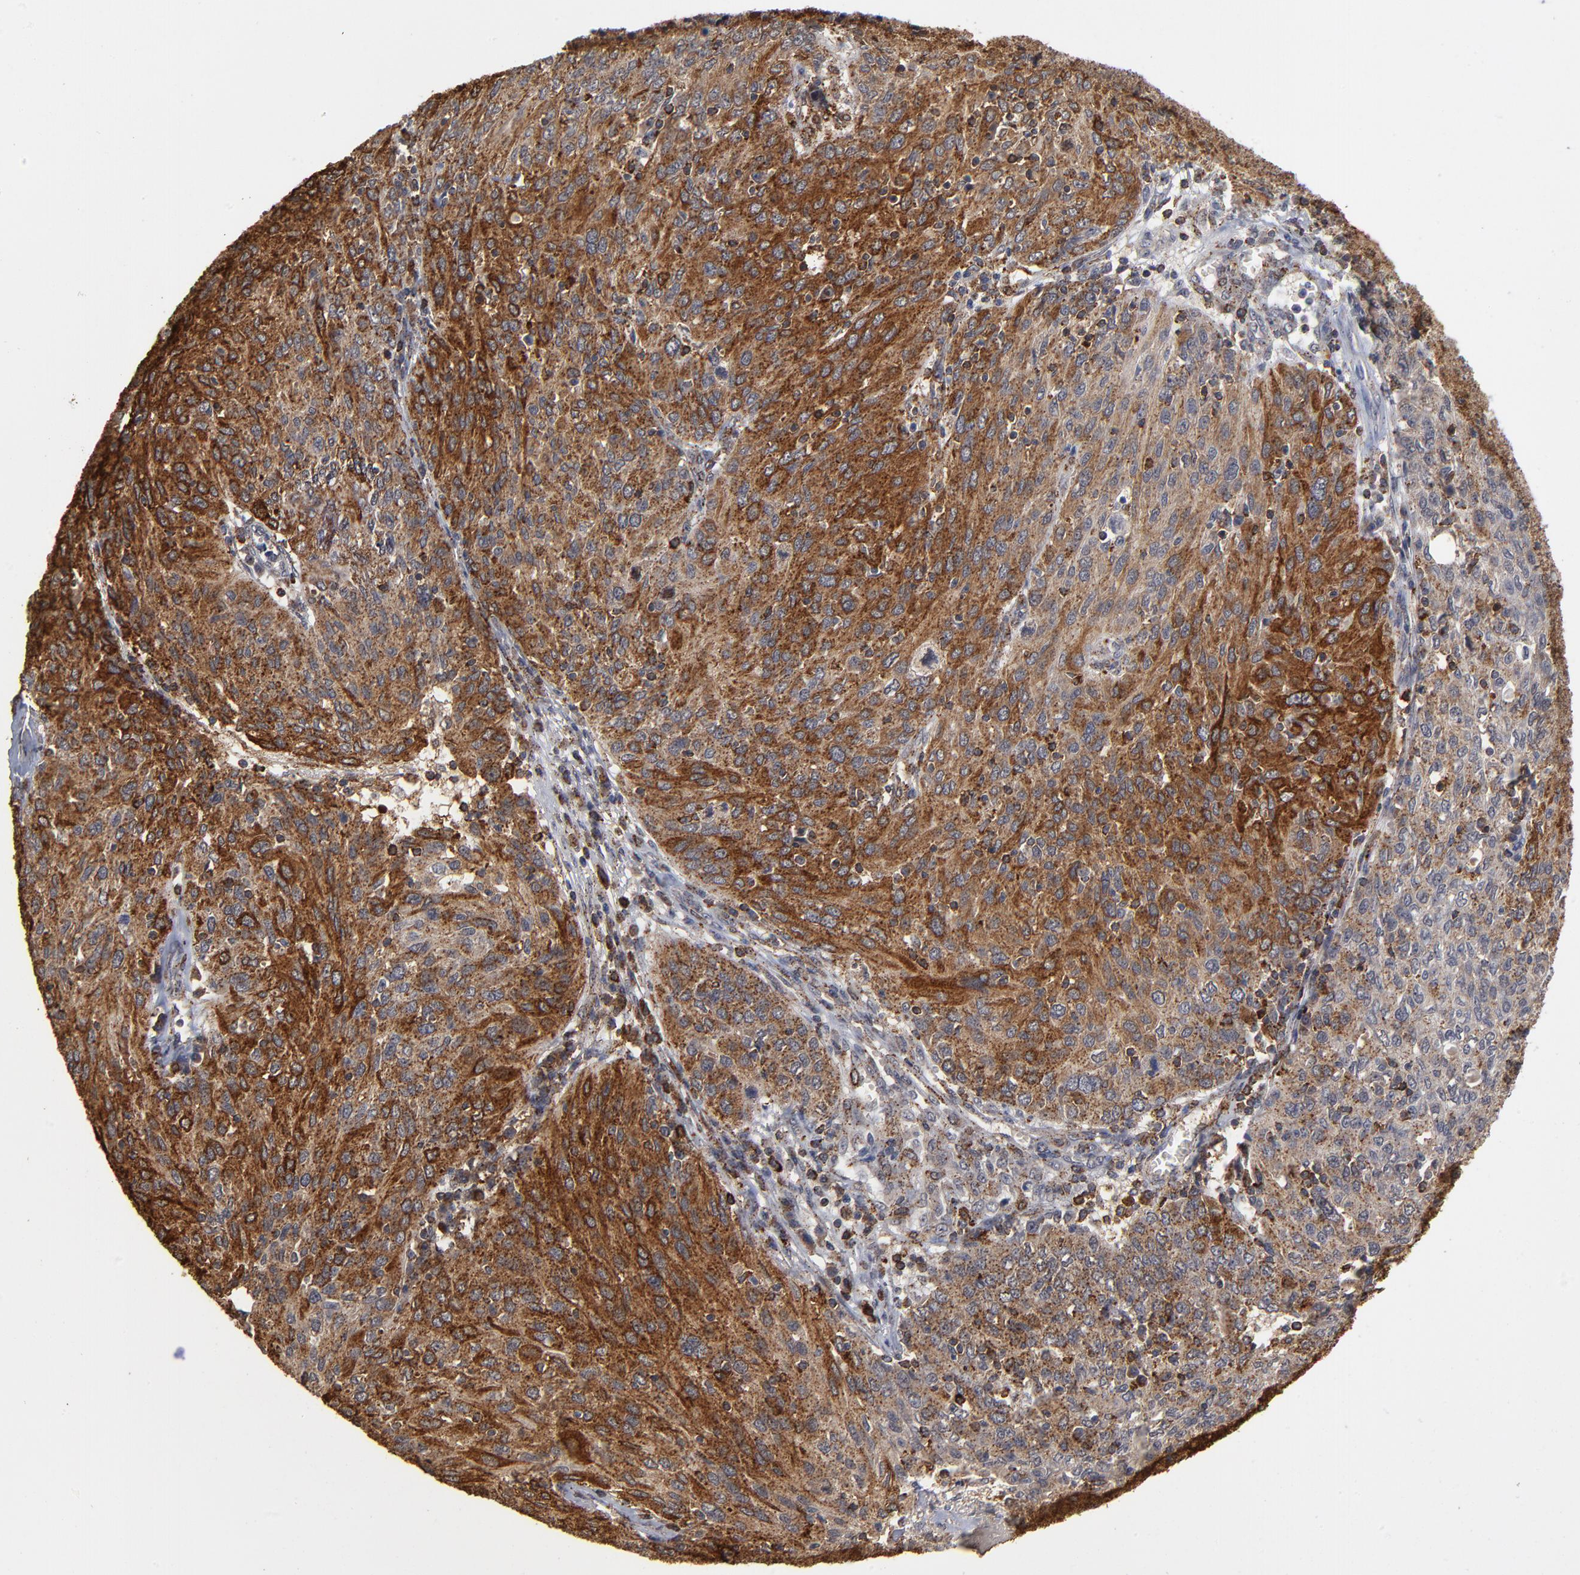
{"staining": {"intensity": "moderate", "quantity": "25%-75%", "location": "cytoplasmic/membranous"}, "tissue": "ovarian cancer", "cell_type": "Tumor cells", "image_type": "cancer", "snomed": [{"axis": "morphology", "description": "Carcinoma, endometroid"}, {"axis": "topography", "description": "Ovary"}], "caption": "Protein staining of ovarian cancer (endometroid carcinoma) tissue demonstrates moderate cytoplasmic/membranous positivity in about 25%-75% of tumor cells.", "gene": "ASB8", "patient": {"sex": "female", "age": 50}}